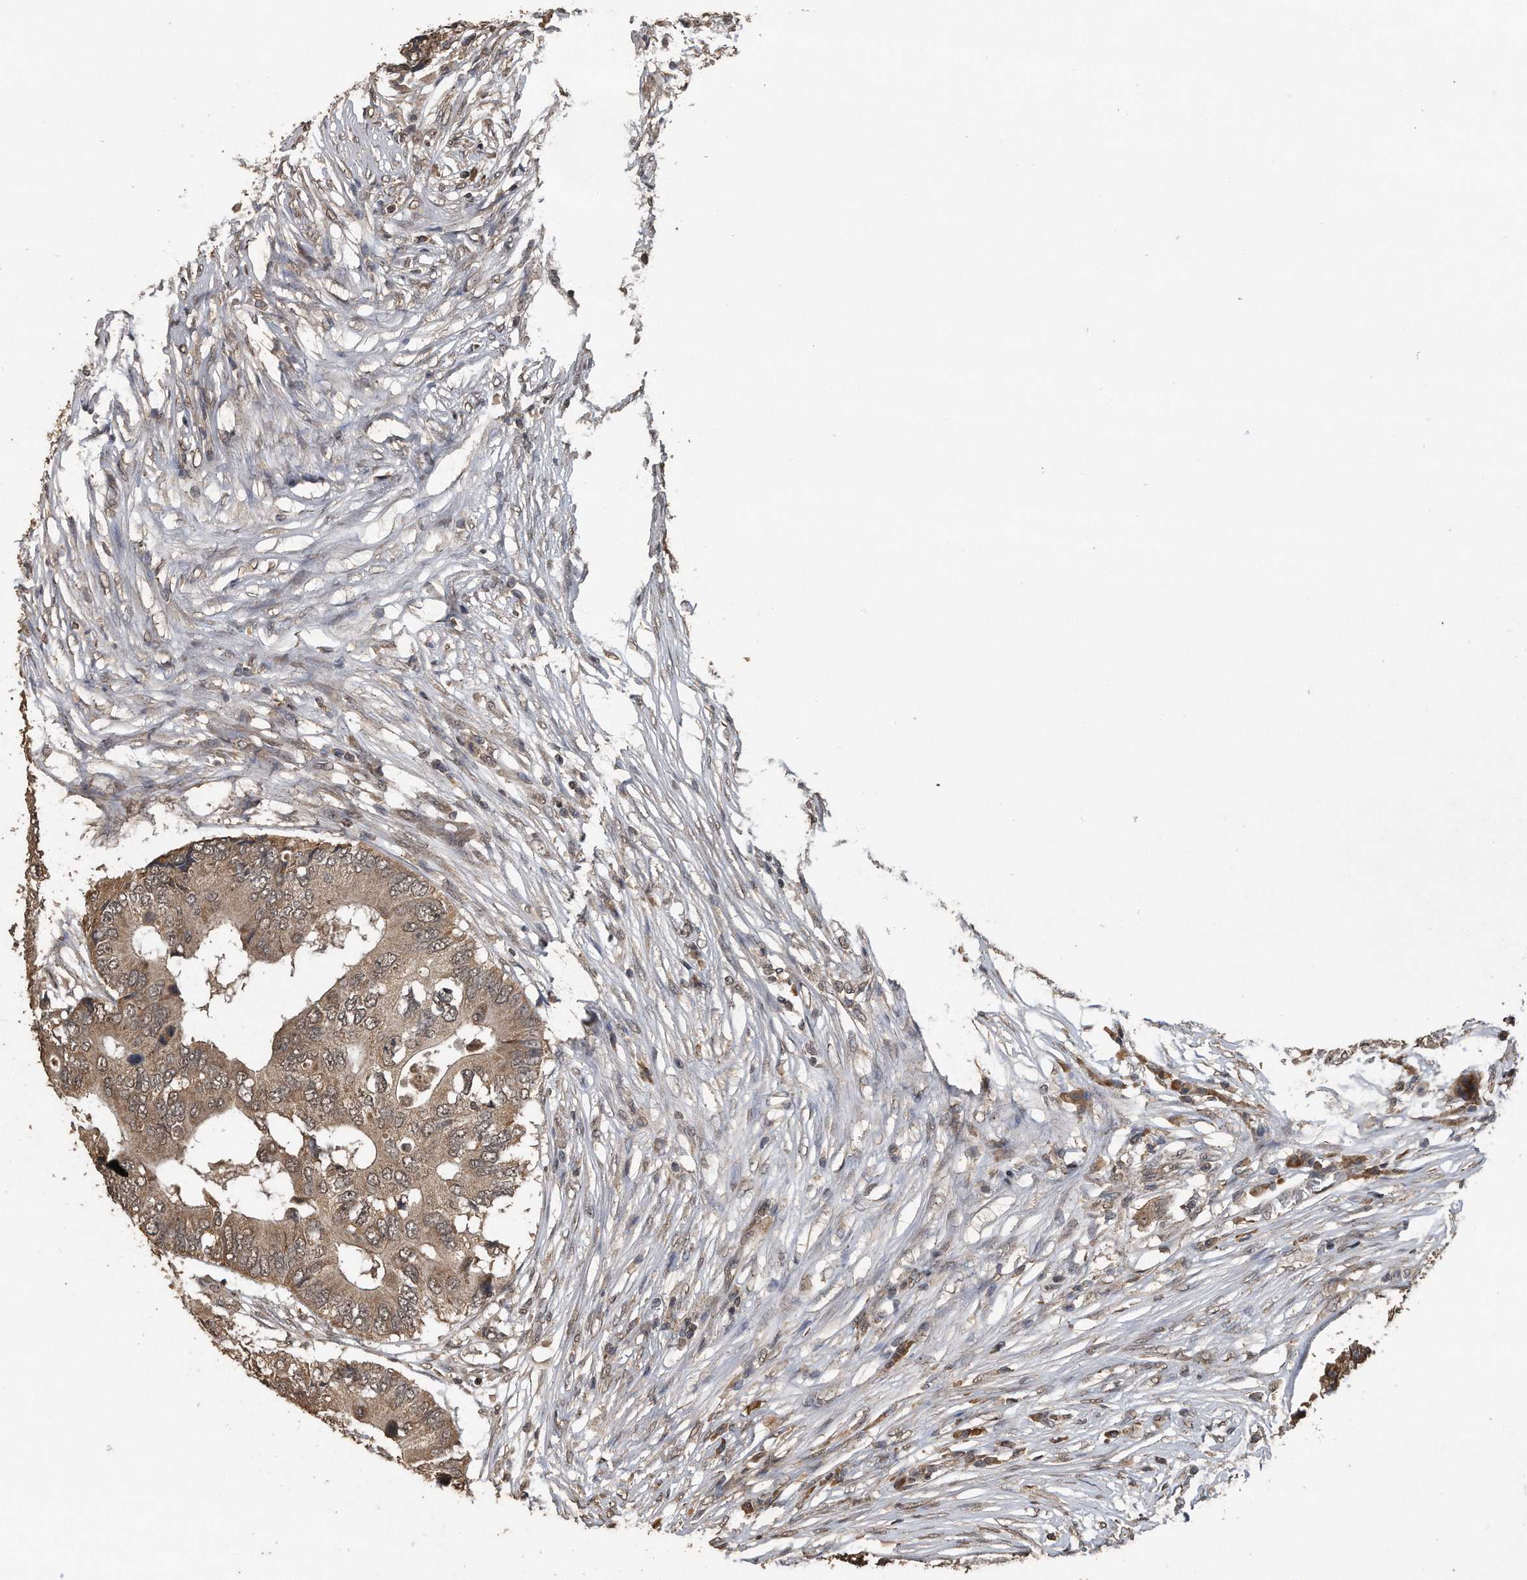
{"staining": {"intensity": "moderate", "quantity": ">75%", "location": "cytoplasmic/membranous,nuclear"}, "tissue": "colorectal cancer", "cell_type": "Tumor cells", "image_type": "cancer", "snomed": [{"axis": "morphology", "description": "Adenocarcinoma, NOS"}, {"axis": "topography", "description": "Colon"}], "caption": "Immunohistochemical staining of human colorectal cancer displays moderate cytoplasmic/membranous and nuclear protein staining in approximately >75% of tumor cells. Nuclei are stained in blue.", "gene": "CRYZL1", "patient": {"sex": "male", "age": 71}}